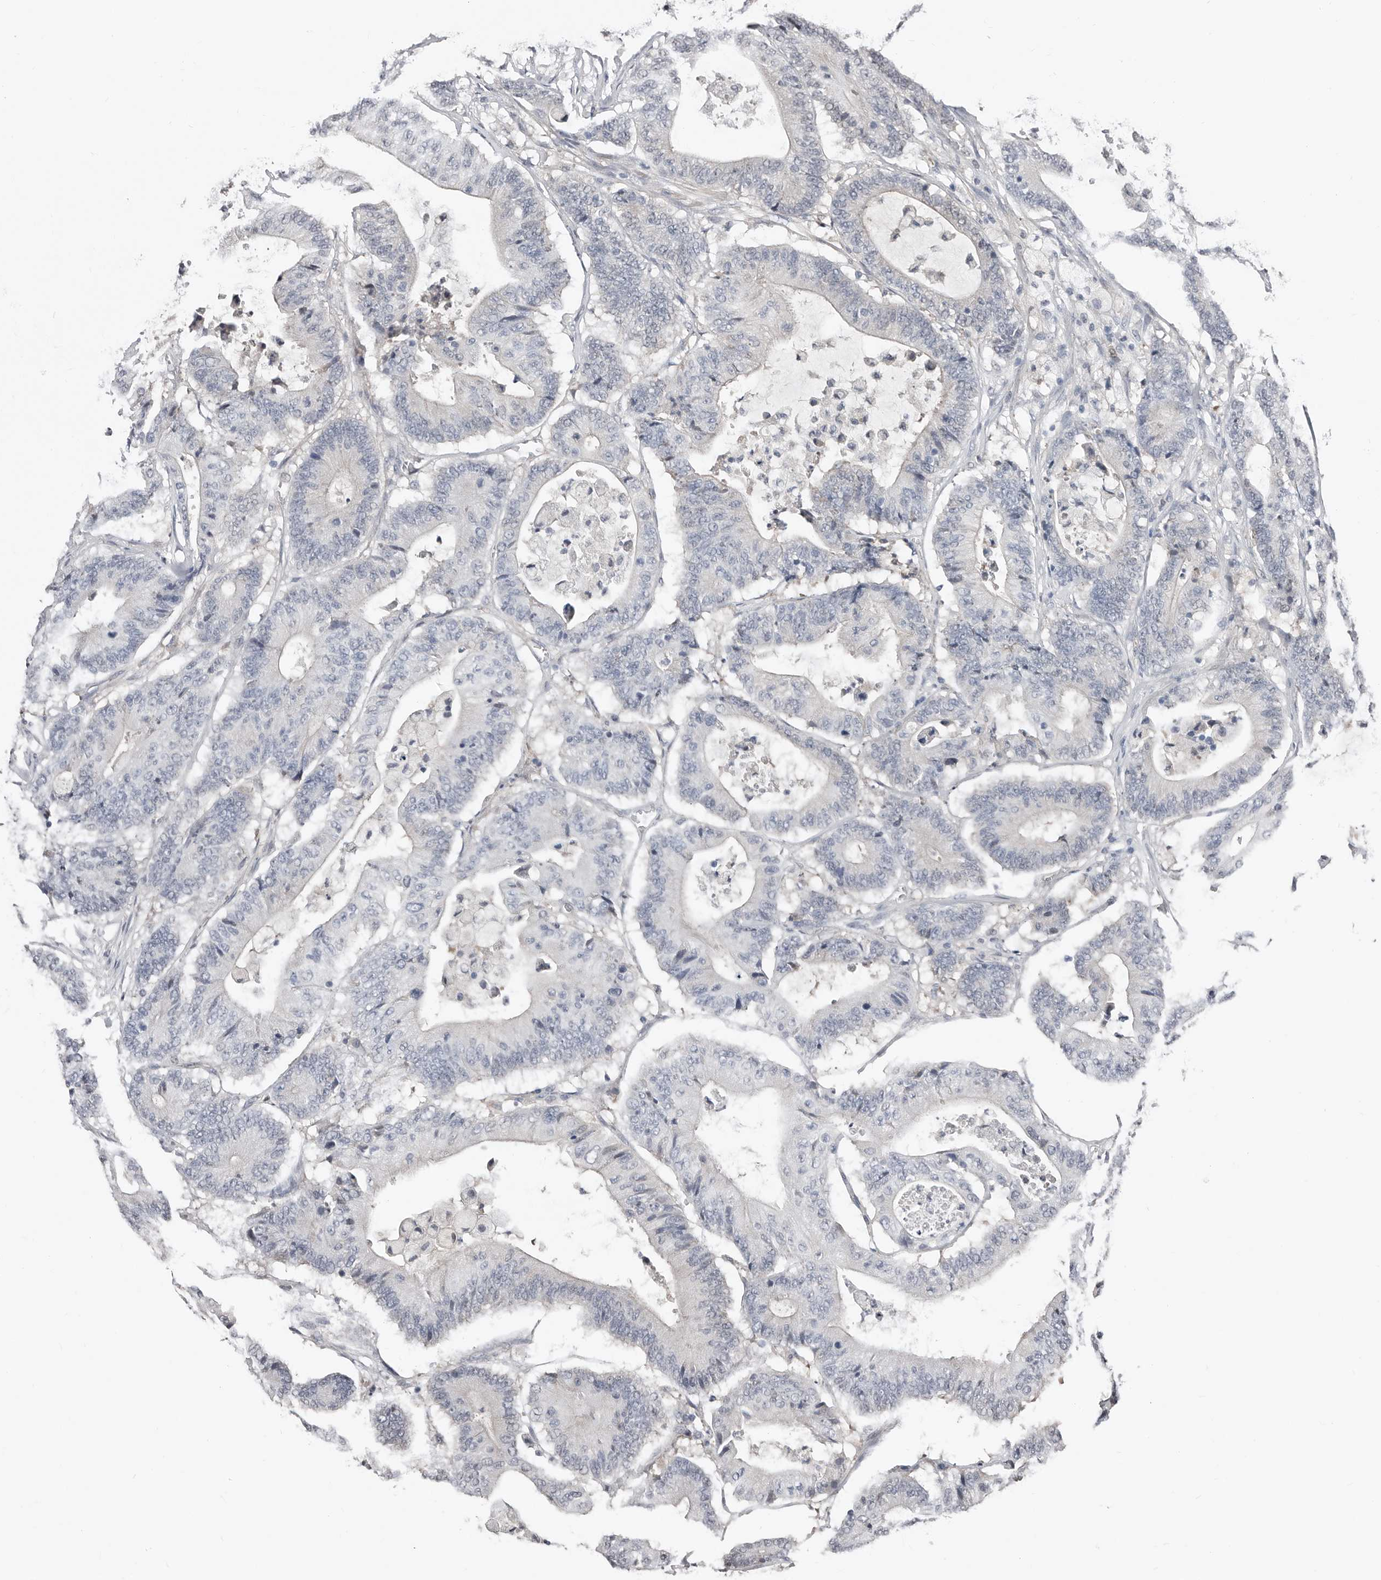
{"staining": {"intensity": "negative", "quantity": "none", "location": "none"}, "tissue": "colorectal cancer", "cell_type": "Tumor cells", "image_type": "cancer", "snomed": [{"axis": "morphology", "description": "Adenocarcinoma, NOS"}, {"axis": "topography", "description": "Colon"}], "caption": "This is an immunohistochemistry (IHC) histopathology image of human colorectal adenocarcinoma. There is no expression in tumor cells.", "gene": "ASRGL1", "patient": {"sex": "female", "age": 84}}